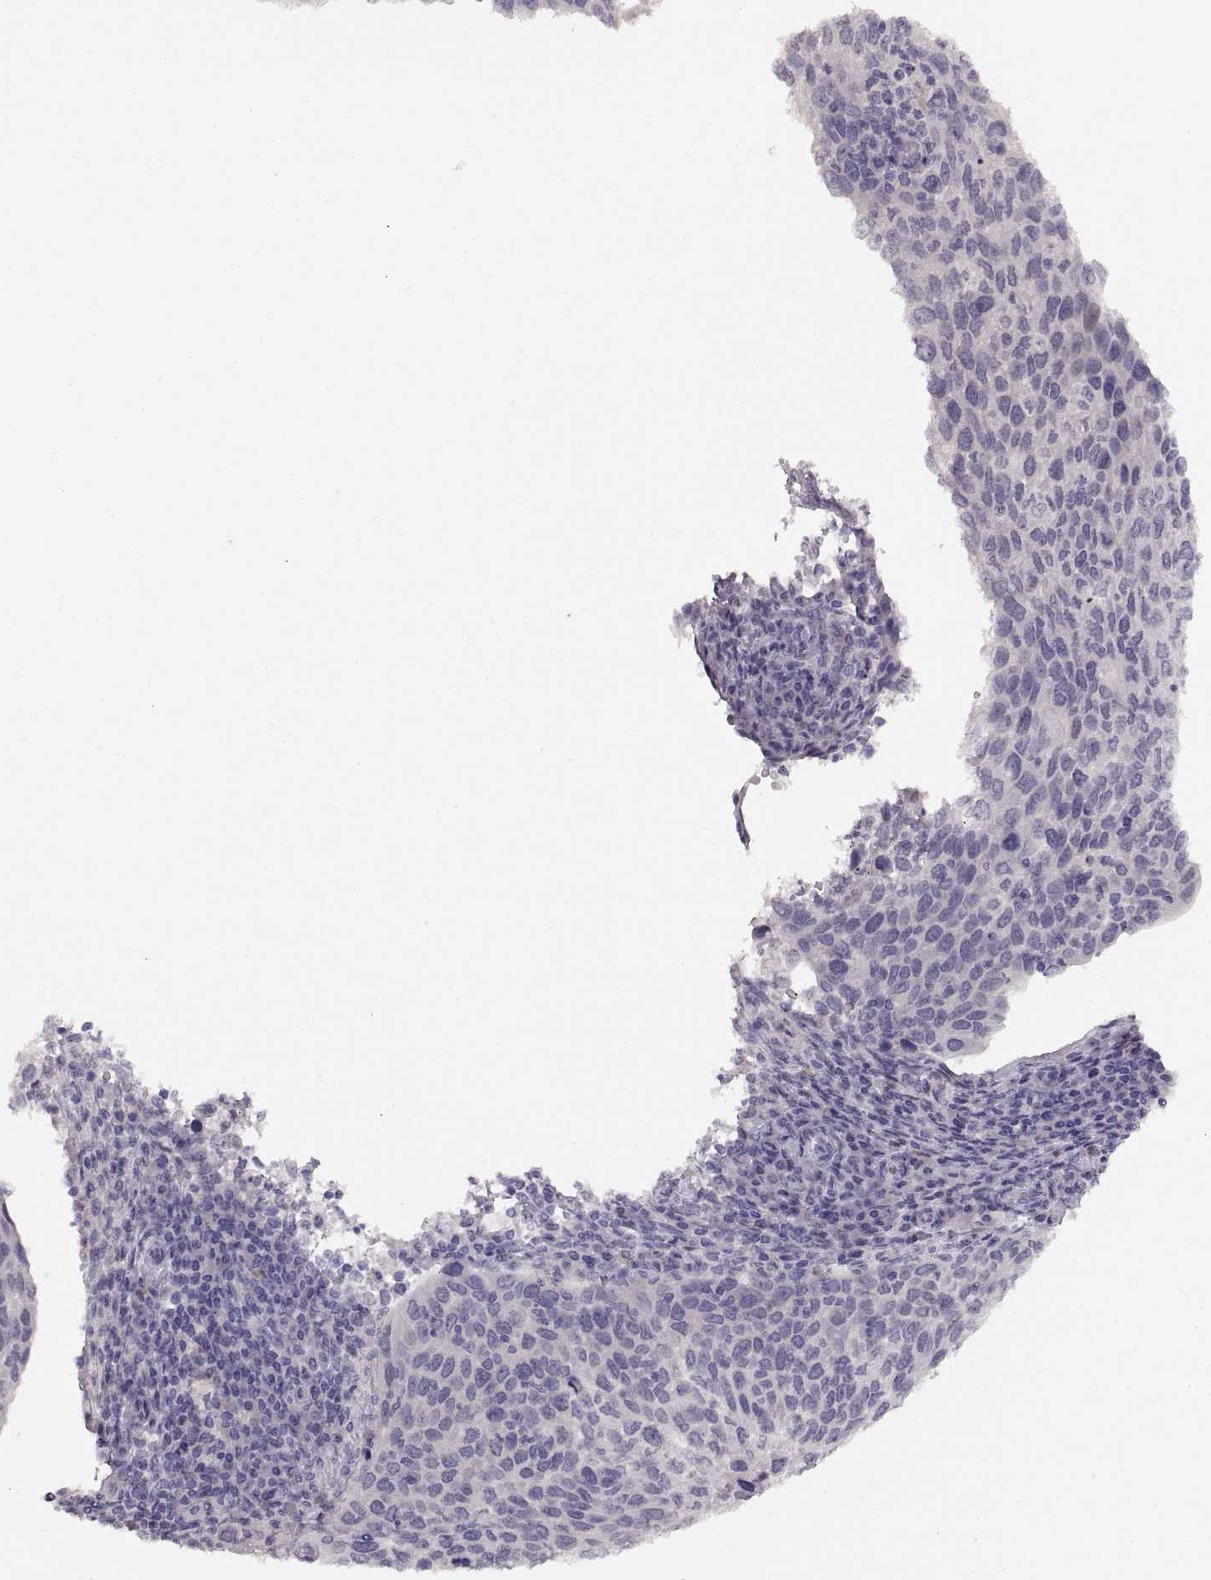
{"staining": {"intensity": "negative", "quantity": "none", "location": "none"}, "tissue": "cervical cancer", "cell_type": "Tumor cells", "image_type": "cancer", "snomed": [{"axis": "morphology", "description": "Squamous cell carcinoma, NOS"}, {"axis": "topography", "description": "Cervix"}], "caption": "This micrograph is of cervical squamous cell carcinoma stained with immunohistochemistry (IHC) to label a protein in brown with the nuclei are counter-stained blue. There is no expression in tumor cells.", "gene": "SPACDR", "patient": {"sex": "female", "age": 54}}